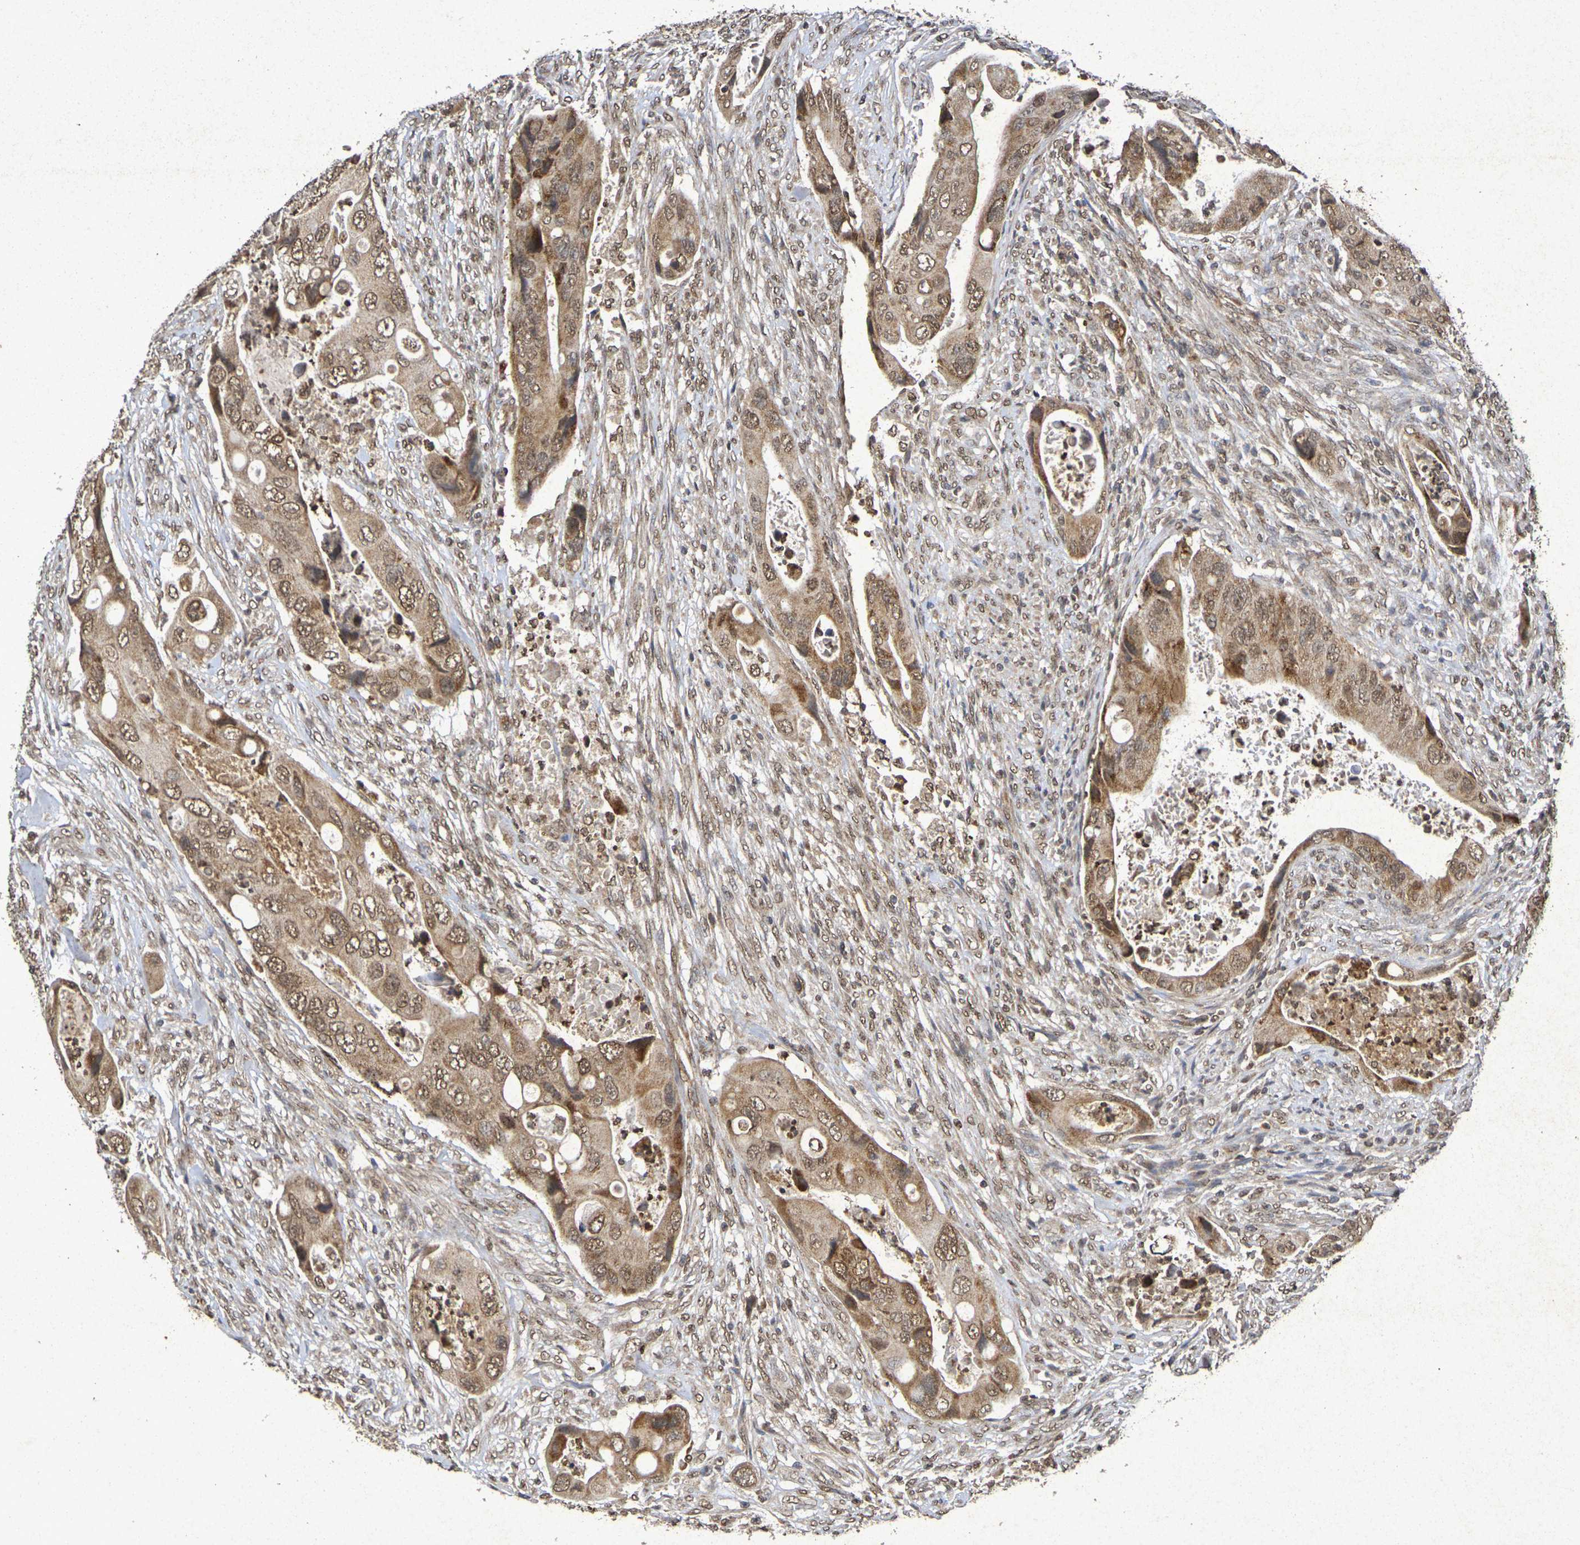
{"staining": {"intensity": "moderate", "quantity": ">75%", "location": "cytoplasmic/membranous,nuclear"}, "tissue": "colorectal cancer", "cell_type": "Tumor cells", "image_type": "cancer", "snomed": [{"axis": "morphology", "description": "Adenocarcinoma, NOS"}, {"axis": "topography", "description": "Rectum"}], "caption": "Immunohistochemical staining of colorectal cancer (adenocarcinoma) displays medium levels of moderate cytoplasmic/membranous and nuclear positivity in about >75% of tumor cells. The protein is shown in brown color, while the nuclei are stained blue.", "gene": "GUCY1A2", "patient": {"sex": "female", "age": 57}}